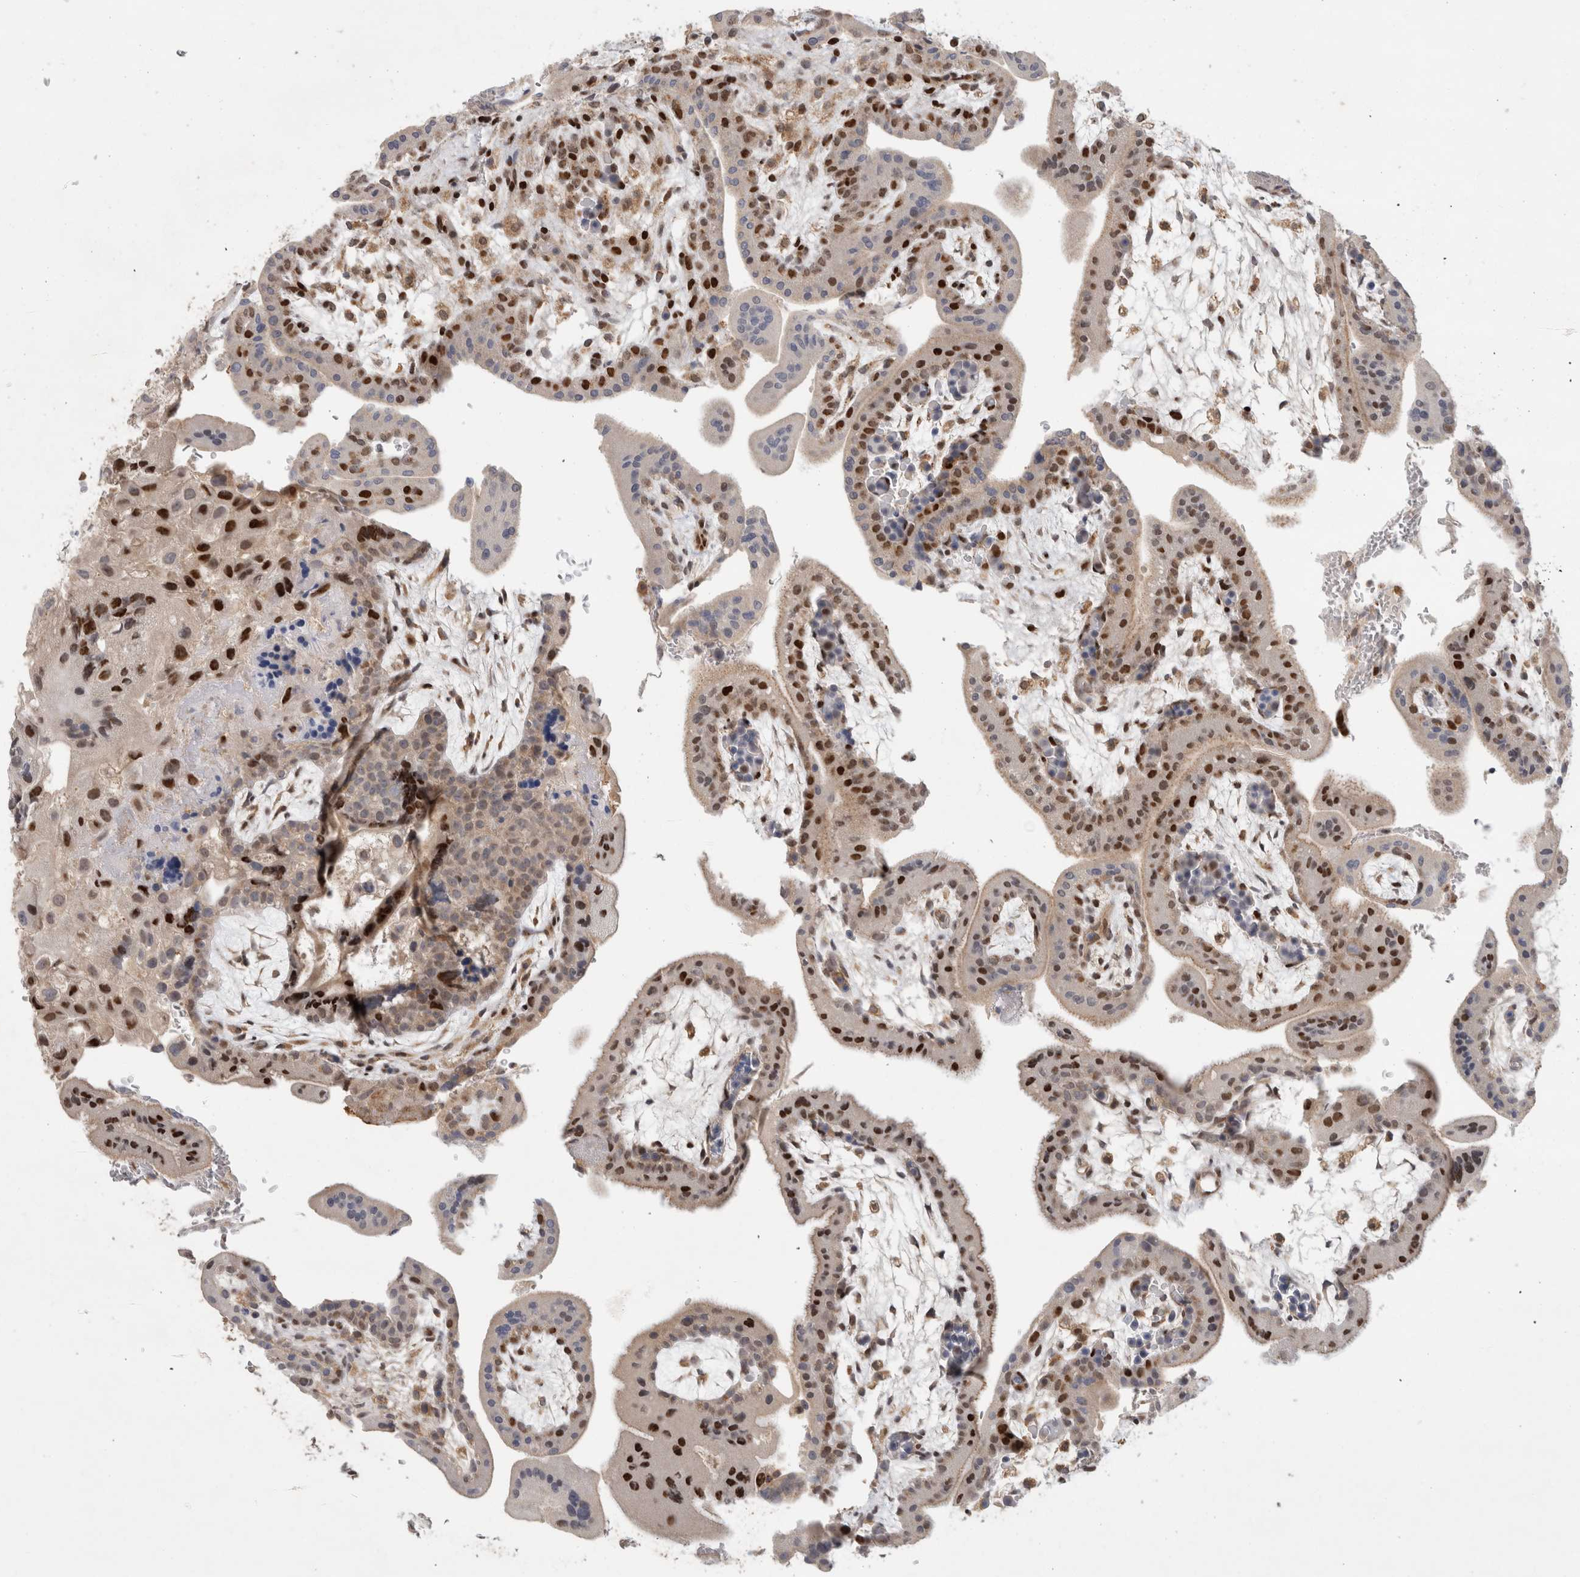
{"staining": {"intensity": "moderate", "quantity": "25%-75%", "location": "cytoplasmic/membranous,nuclear"}, "tissue": "placenta", "cell_type": "Decidual cells", "image_type": "normal", "snomed": [{"axis": "morphology", "description": "Normal tissue, NOS"}, {"axis": "topography", "description": "Placenta"}], "caption": "Brown immunohistochemical staining in normal human placenta reveals moderate cytoplasmic/membranous,nuclear staining in approximately 25%-75% of decidual cells. (IHC, brightfield microscopy, high magnification).", "gene": "C8orf58", "patient": {"sex": "female", "age": 35}}